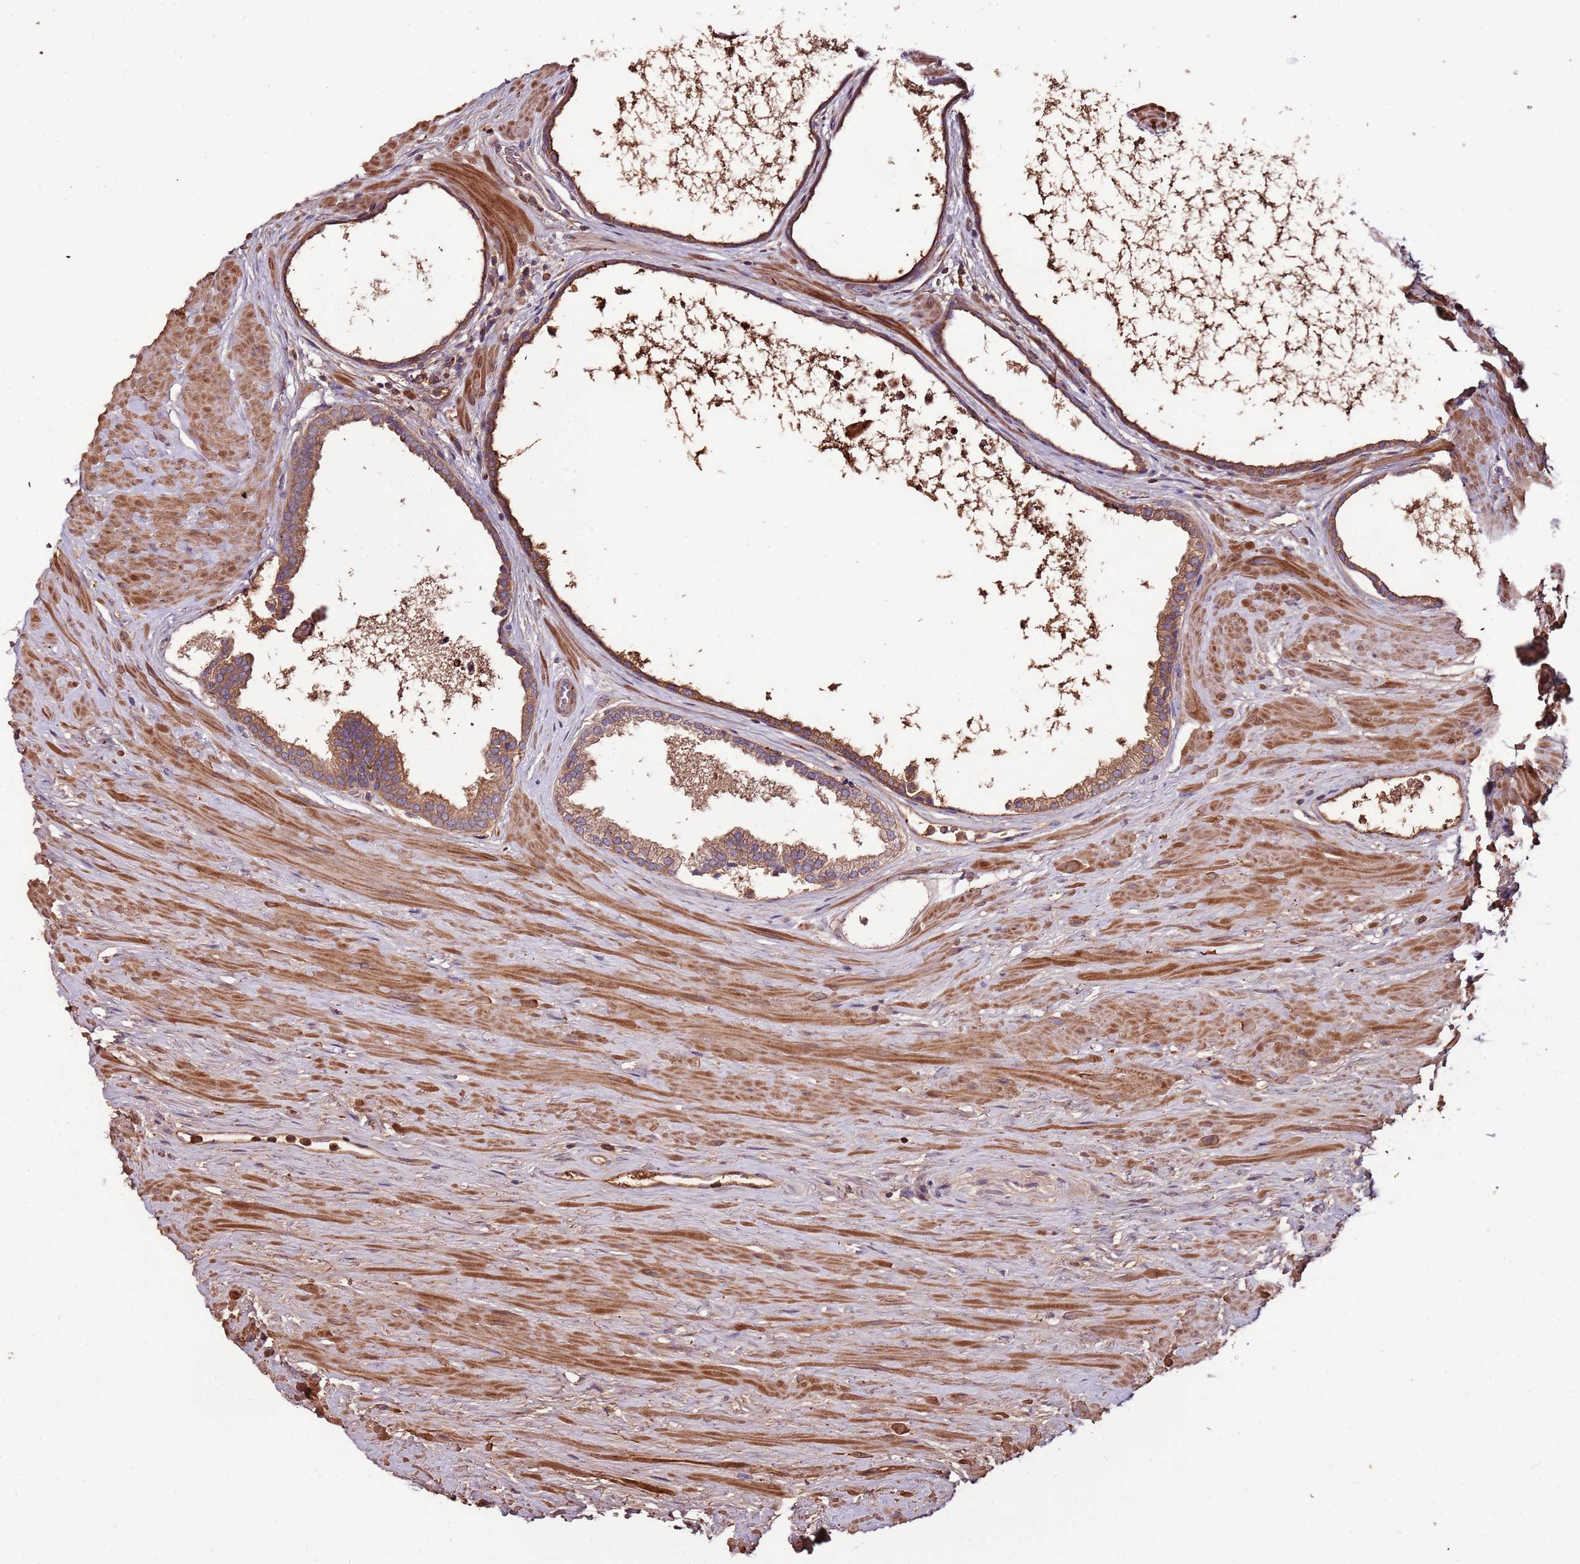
{"staining": {"intensity": "moderate", "quantity": "25%-75%", "location": "cytoplasmic/membranous"}, "tissue": "prostate", "cell_type": "Glandular cells", "image_type": "normal", "snomed": [{"axis": "morphology", "description": "Normal tissue, NOS"}, {"axis": "topography", "description": "Prostate"}], "caption": "This is a micrograph of immunohistochemistry staining of normal prostate, which shows moderate staining in the cytoplasmic/membranous of glandular cells.", "gene": "DENR", "patient": {"sex": "male", "age": 48}}